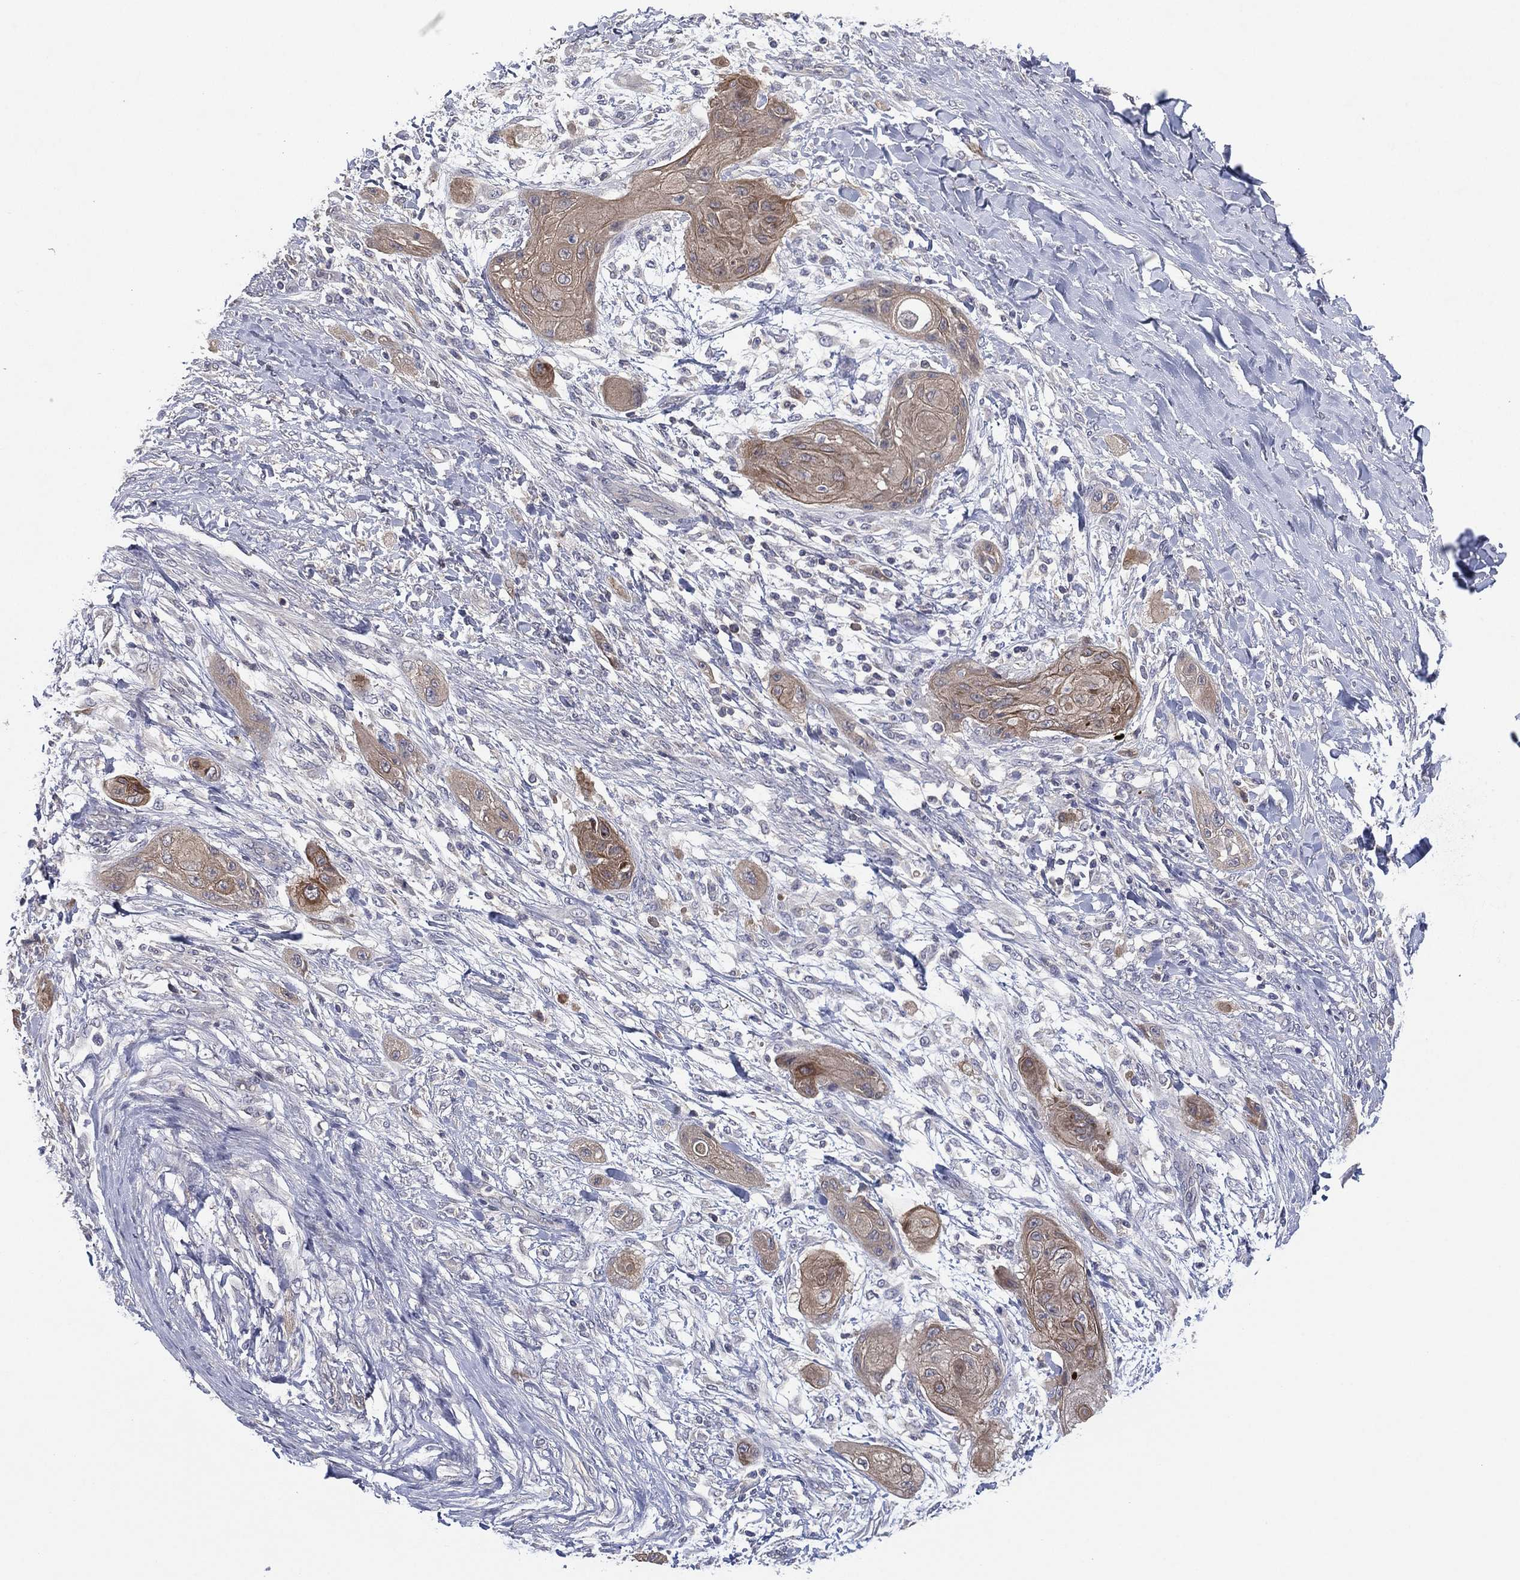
{"staining": {"intensity": "weak", "quantity": ">75%", "location": "cytoplasmic/membranous"}, "tissue": "skin cancer", "cell_type": "Tumor cells", "image_type": "cancer", "snomed": [{"axis": "morphology", "description": "Squamous cell carcinoma, NOS"}, {"axis": "topography", "description": "Skin"}], "caption": "Immunohistochemical staining of skin squamous cell carcinoma reveals low levels of weak cytoplasmic/membranous protein expression in about >75% of tumor cells. Using DAB (3,3'-diaminobenzidine) (brown) and hematoxylin (blue) stains, captured at high magnification using brightfield microscopy.", "gene": "MPP7", "patient": {"sex": "male", "age": 62}}